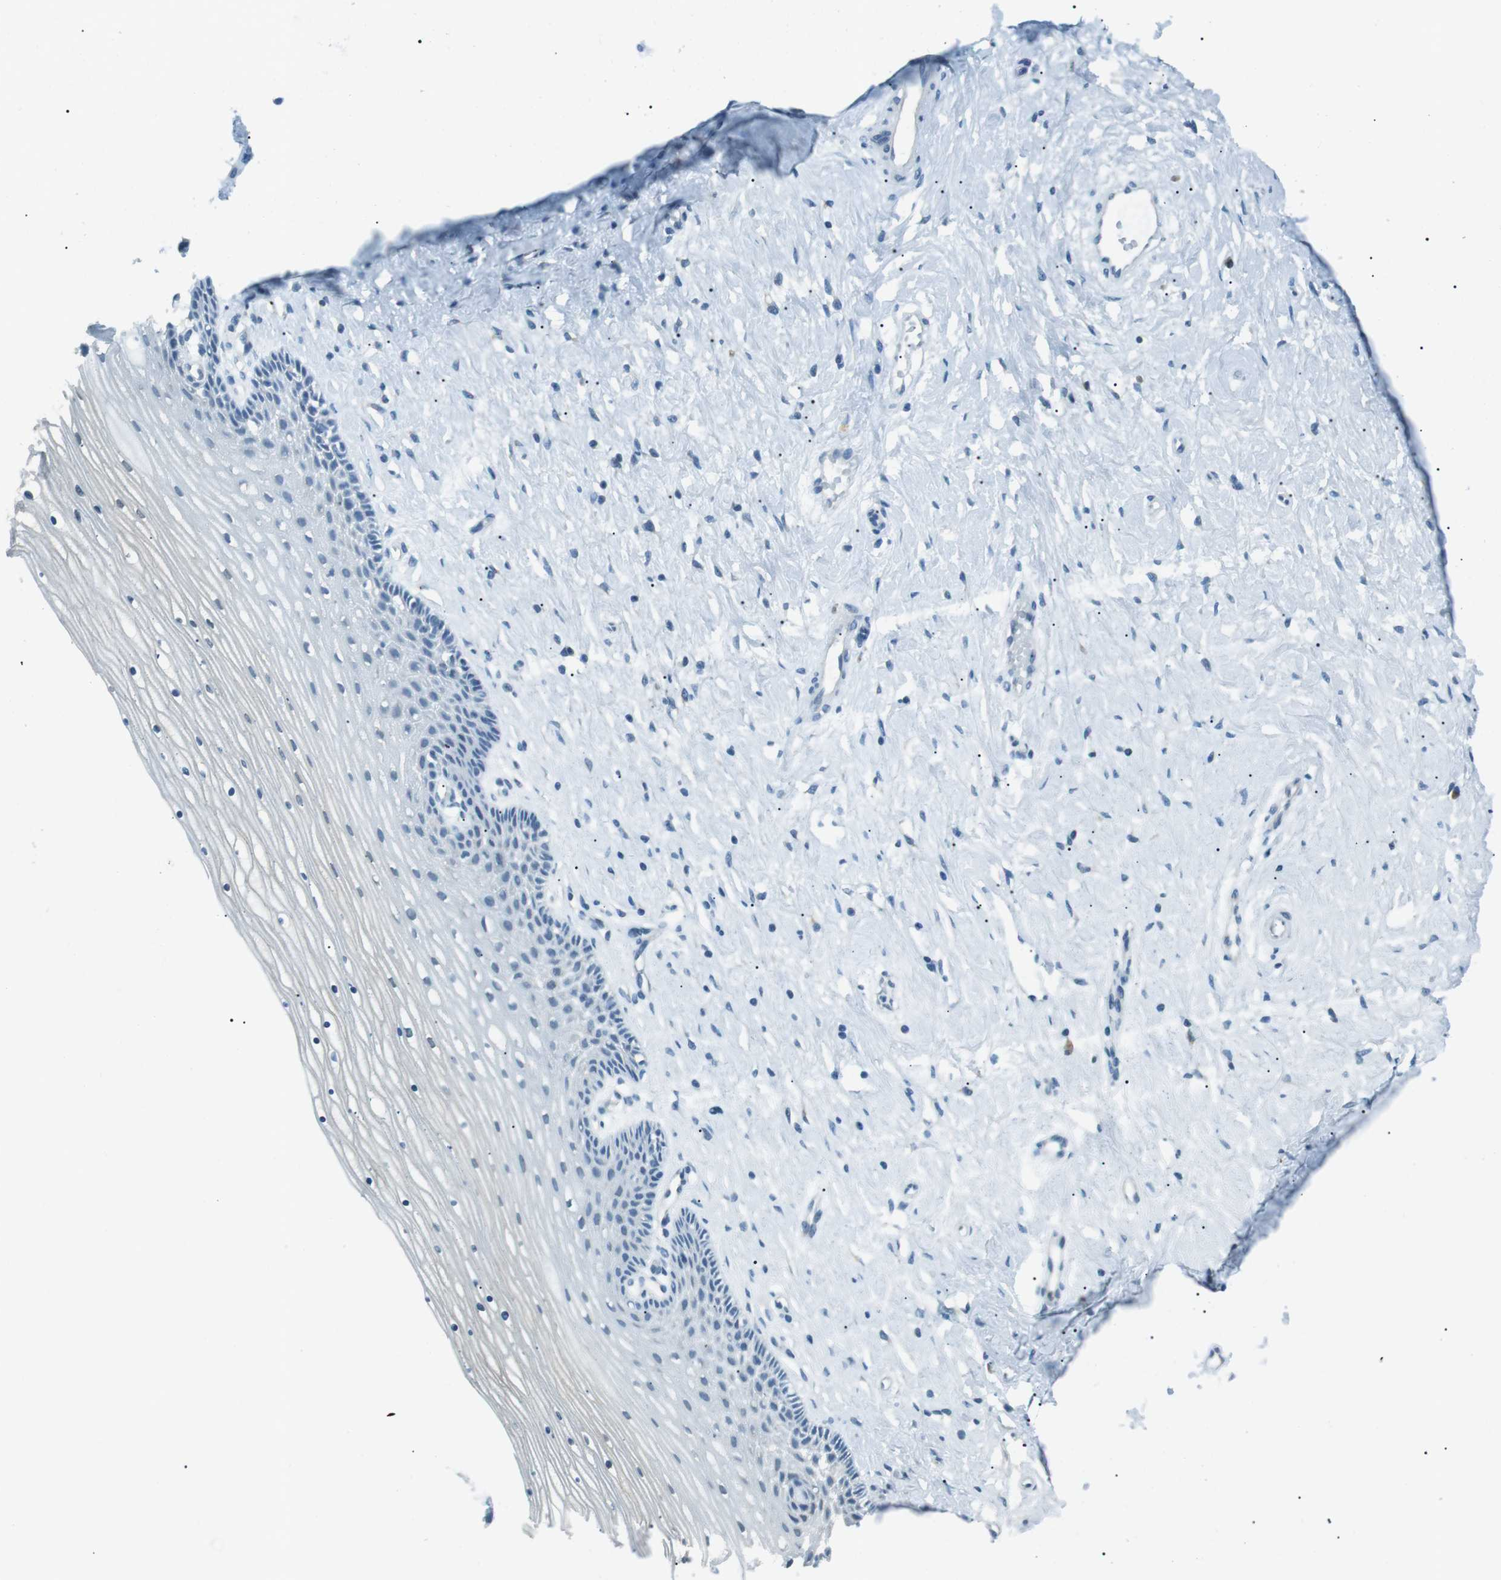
{"staining": {"intensity": "negative", "quantity": "none", "location": "none"}, "tissue": "cervix", "cell_type": "Glandular cells", "image_type": "normal", "snomed": [{"axis": "morphology", "description": "Normal tissue, NOS"}, {"axis": "topography", "description": "Cervix"}], "caption": "IHC histopathology image of unremarkable cervix: human cervix stained with DAB (3,3'-diaminobenzidine) reveals no significant protein expression in glandular cells.", "gene": "ENSG00000289724", "patient": {"sex": "female", "age": 39}}